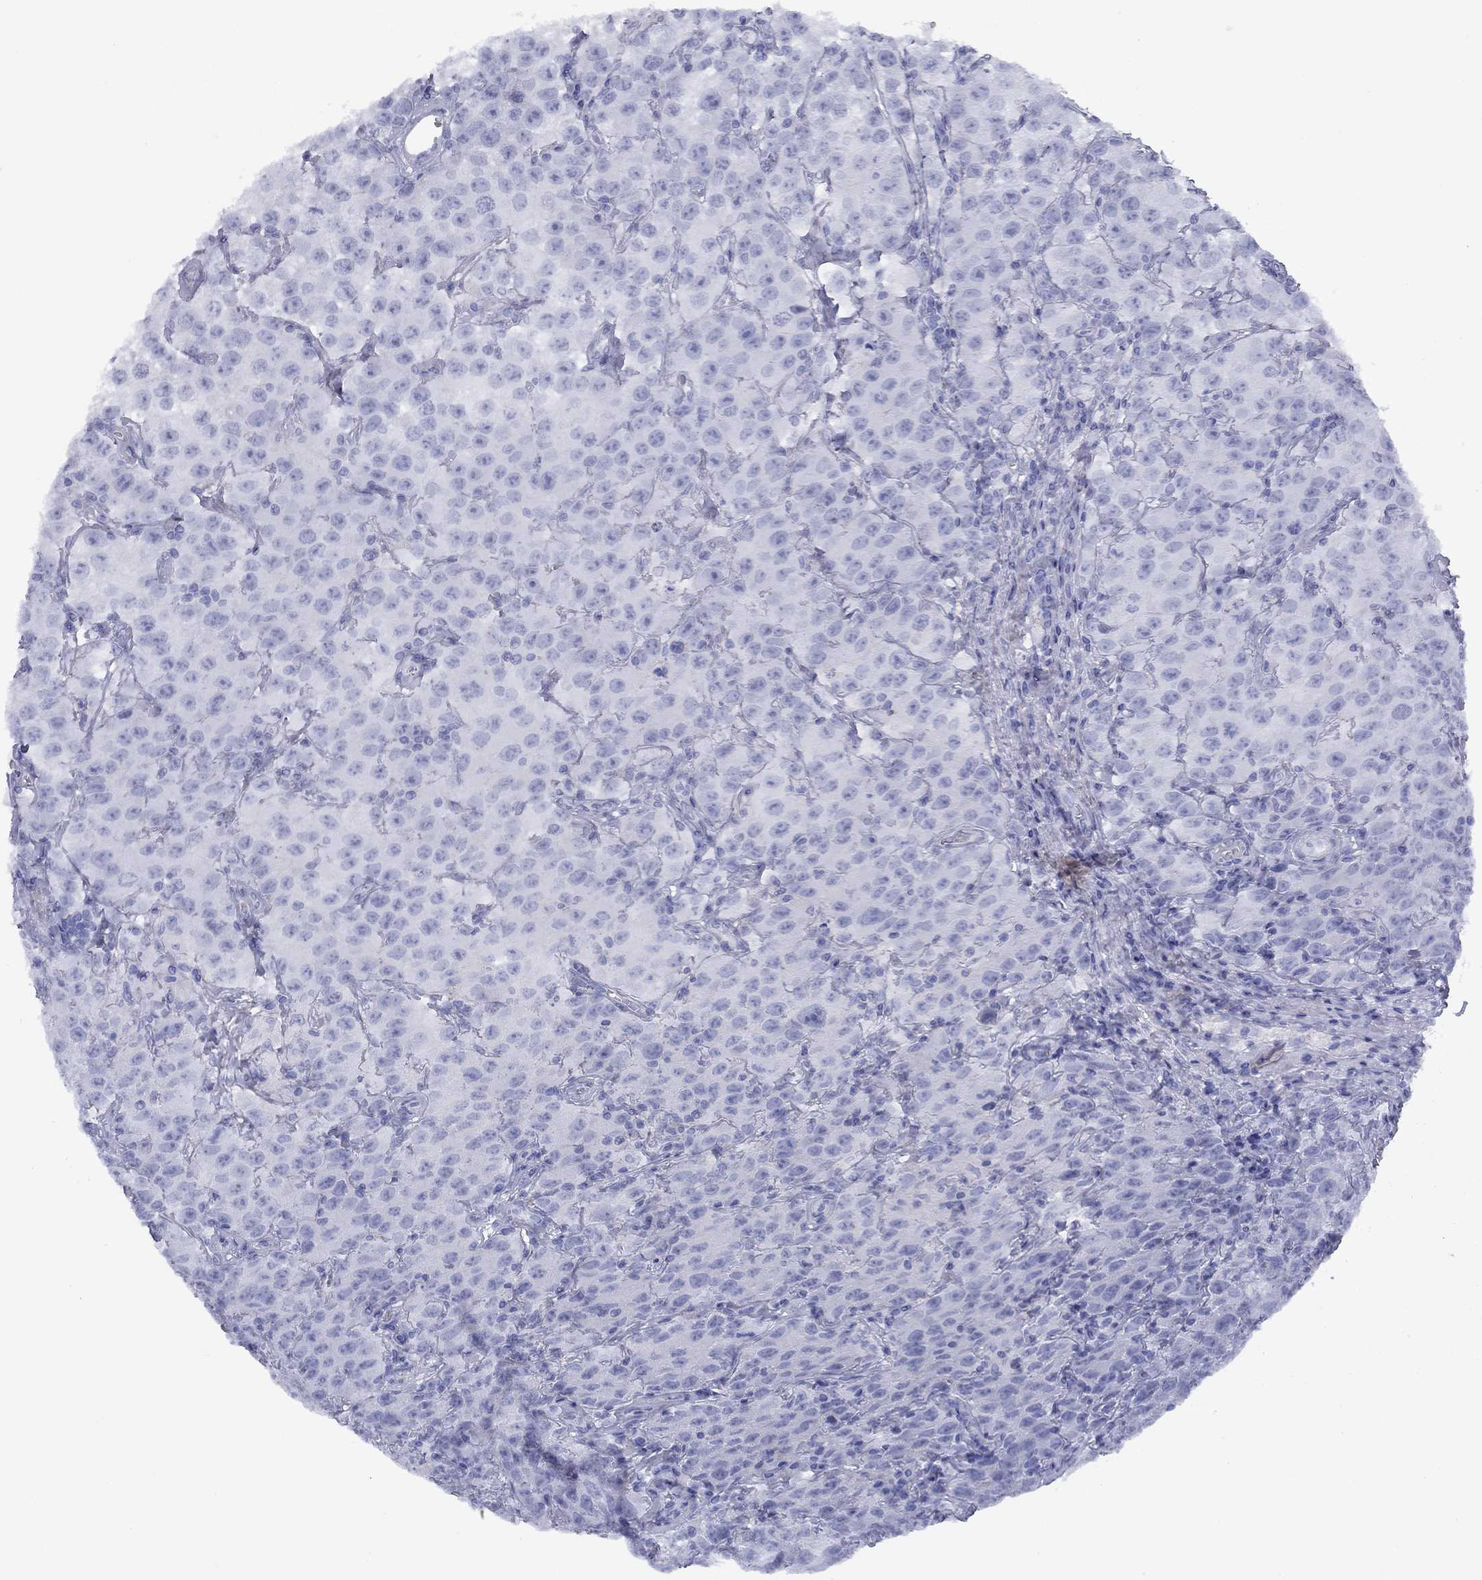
{"staining": {"intensity": "negative", "quantity": "none", "location": "none"}, "tissue": "testis cancer", "cell_type": "Tumor cells", "image_type": "cancer", "snomed": [{"axis": "morphology", "description": "Seminoma, NOS"}, {"axis": "topography", "description": "Testis"}], "caption": "This is an immunohistochemistry histopathology image of human testis cancer. There is no expression in tumor cells.", "gene": "TIGD4", "patient": {"sex": "male", "age": 52}}